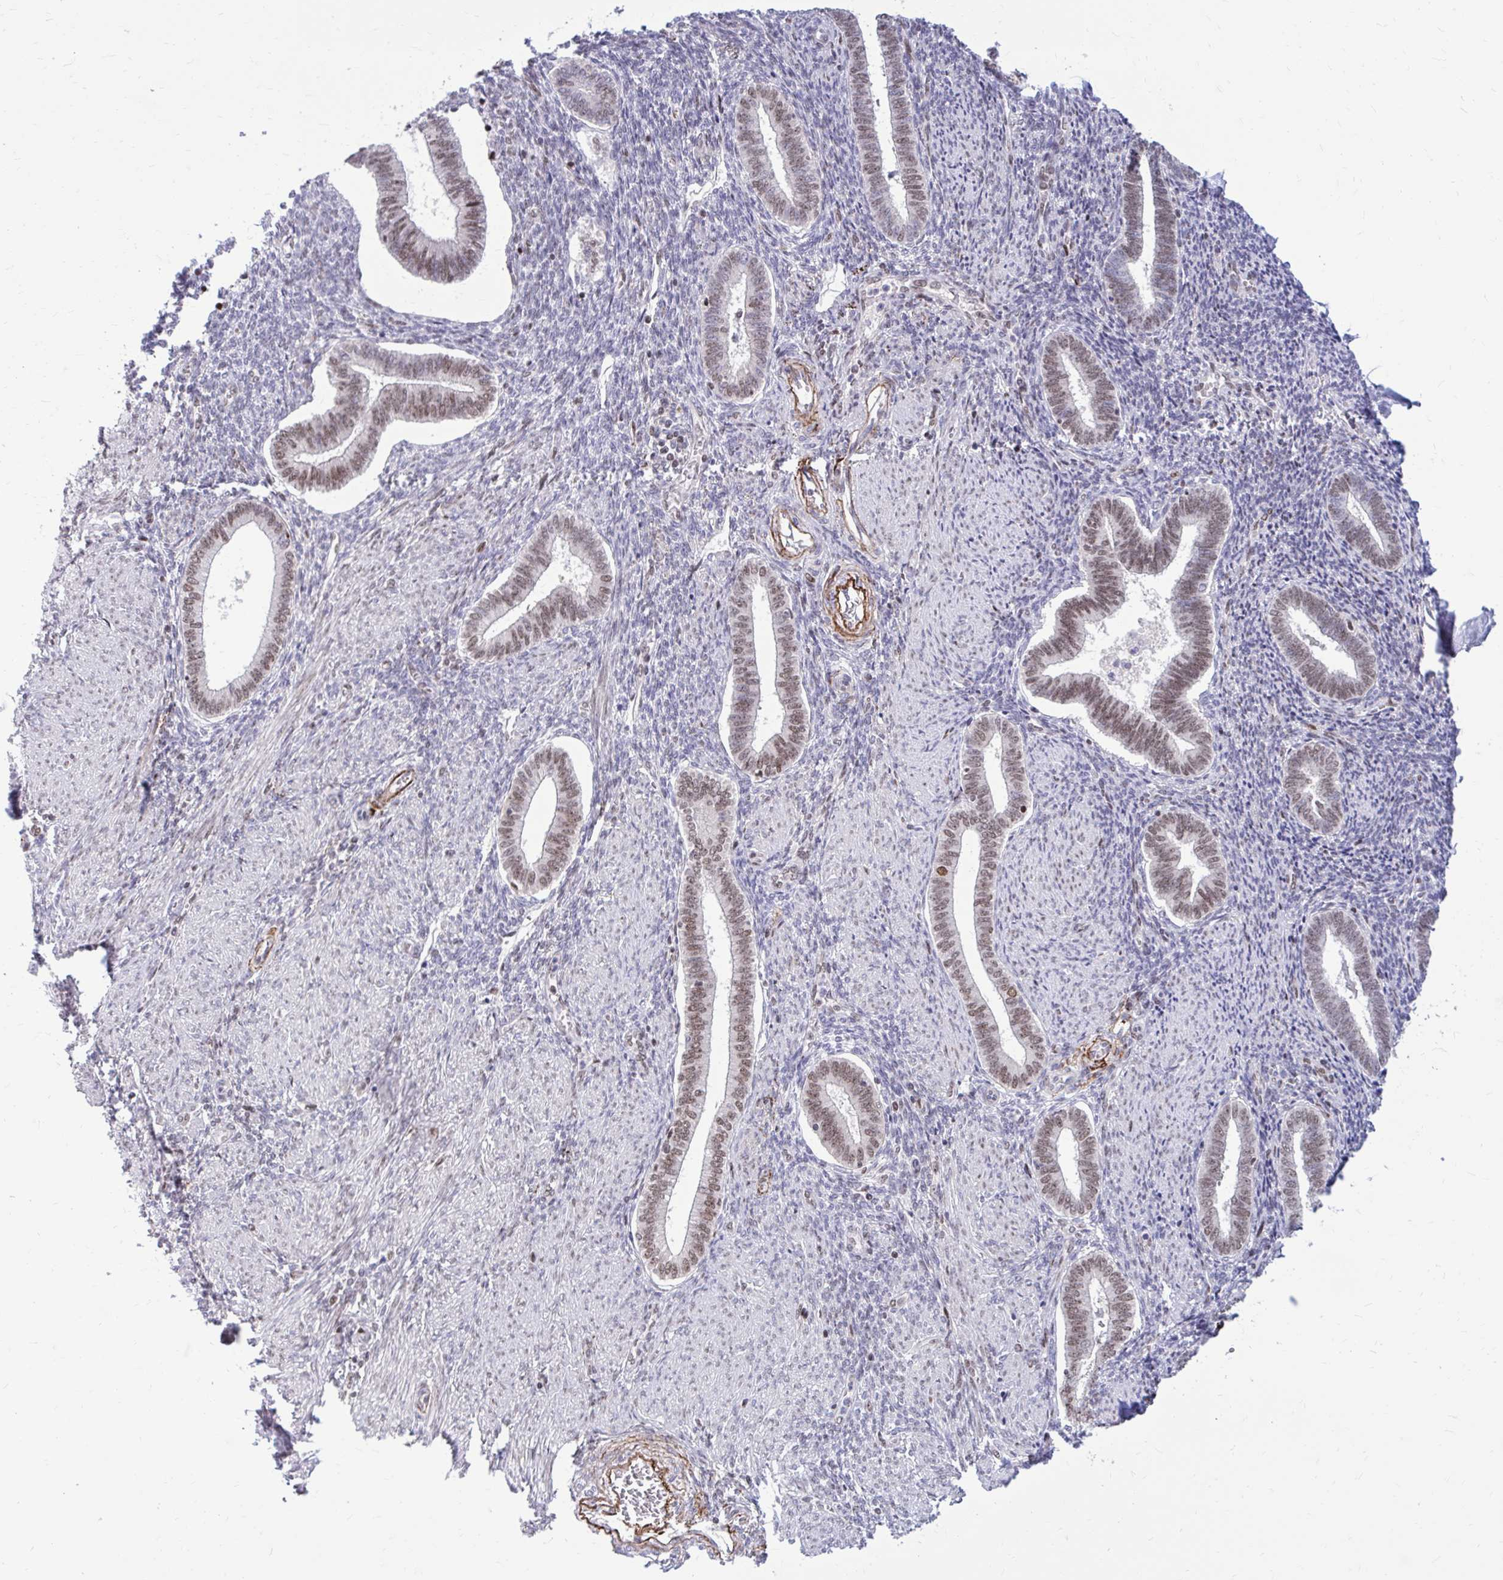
{"staining": {"intensity": "moderate", "quantity": "25%-75%", "location": "nuclear"}, "tissue": "endometrium", "cell_type": "Cells in endometrial stroma", "image_type": "normal", "snomed": [{"axis": "morphology", "description": "Normal tissue, NOS"}, {"axis": "topography", "description": "Endometrium"}], "caption": "High-power microscopy captured an immunohistochemistry (IHC) histopathology image of unremarkable endometrium, revealing moderate nuclear positivity in about 25%-75% of cells in endometrial stroma. The protein of interest is stained brown, and the nuclei are stained in blue (DAB (3,3'-diaminobenzidine) IHC with brightfield microscopy, high magnification).", "gene": "PSME4", "patient": {"sex": "female", "age": 42}}